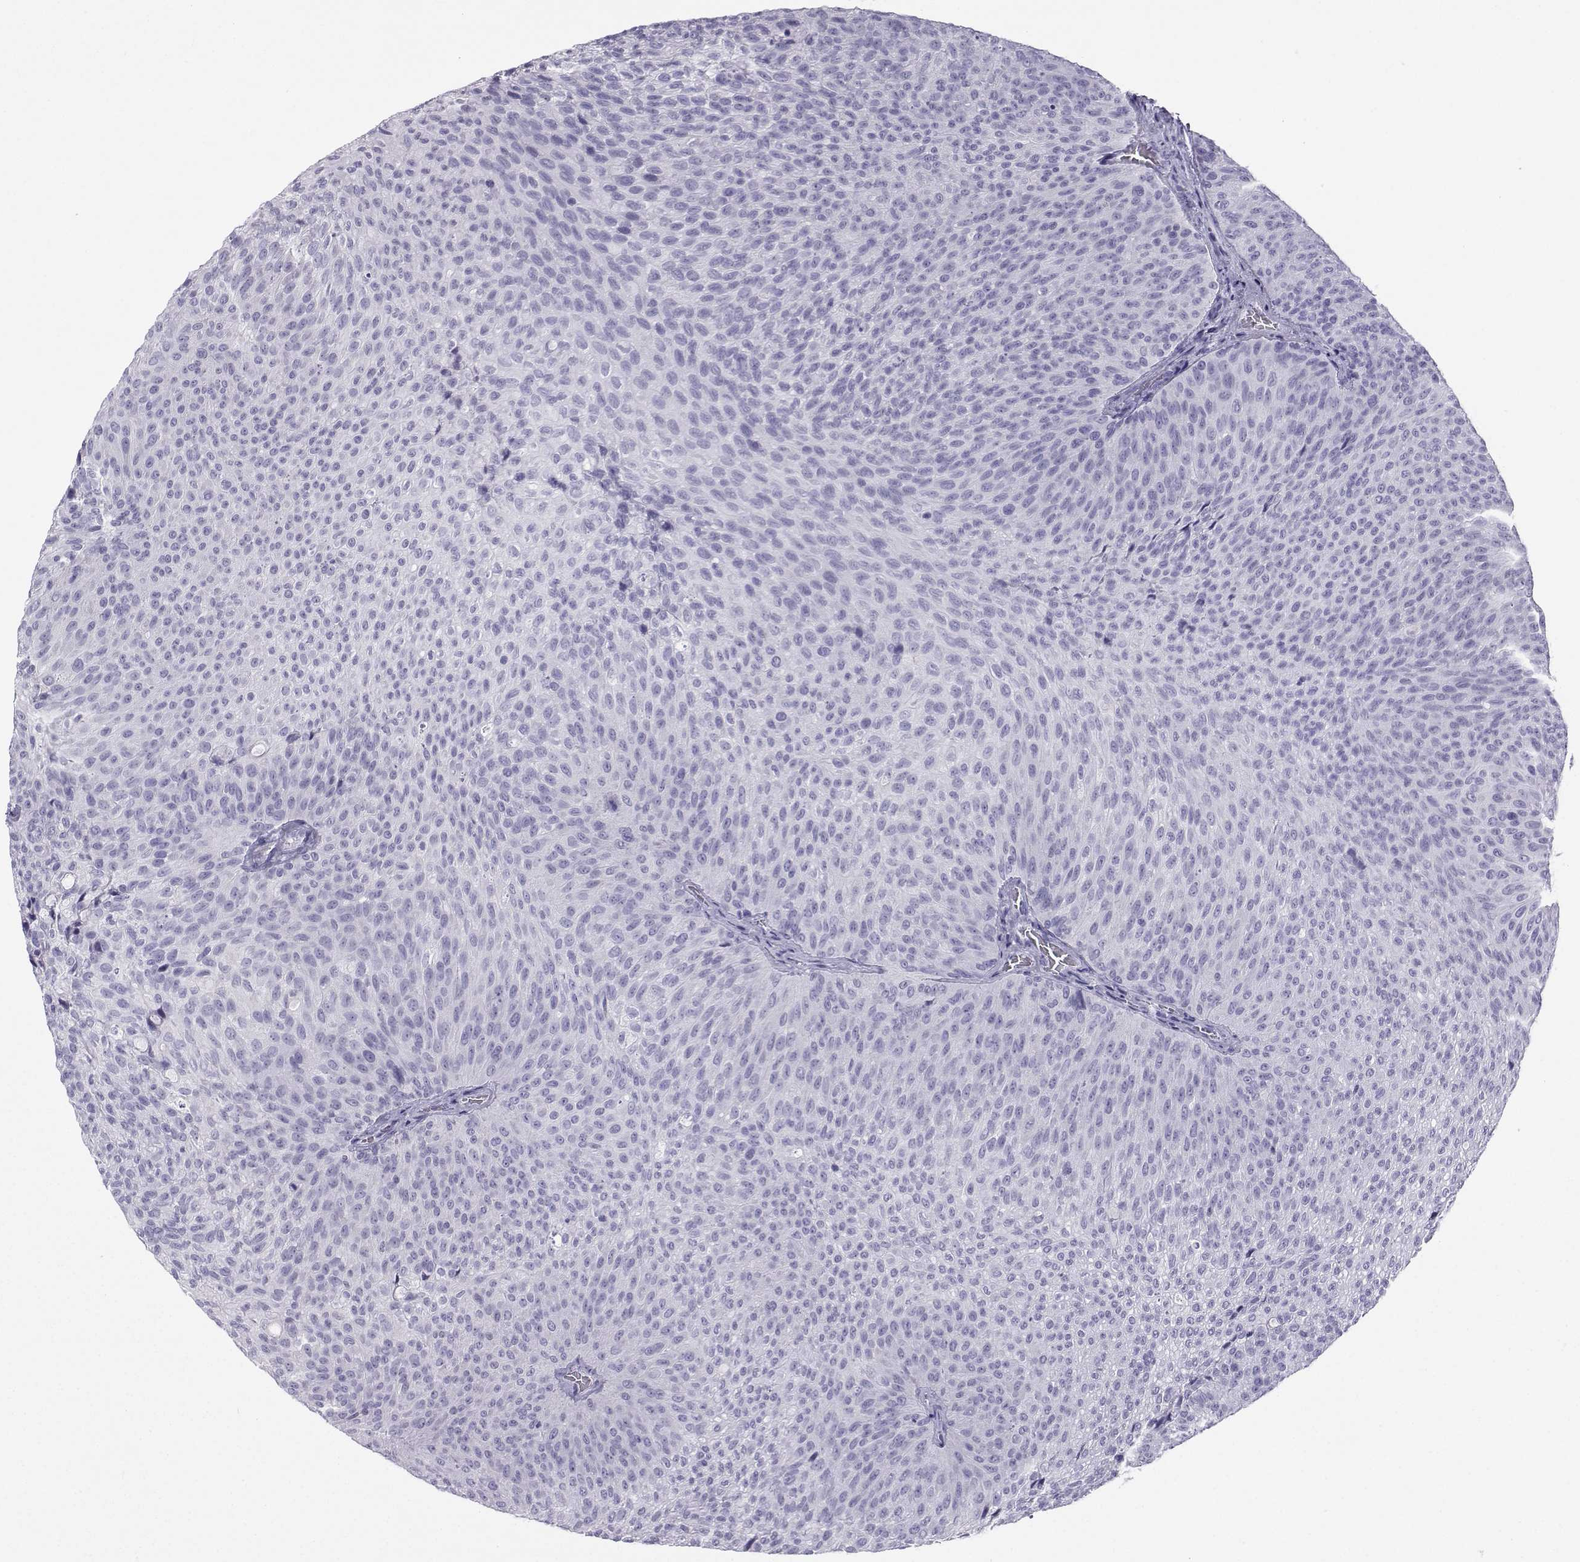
{"staining": {"intensity": "negative", "quantity": "none", "location": "none"}, "tissue": "urothelial cancer", "cell_type": "Tumor cells", "image_type": "cancer", "snomed": [{"axis": "morphology", "description": "Urothelial carcinoma, Low grade"}, {"axis": "topography", "description": "Urinary bladder"}], "caption": "This is an immunohistochemistry (IHC) micrograph of human urothelial cancer. There is no positivity in tumor cells.", "gene": "NEFL", "patient": {"sex": "male", "age": 78}}